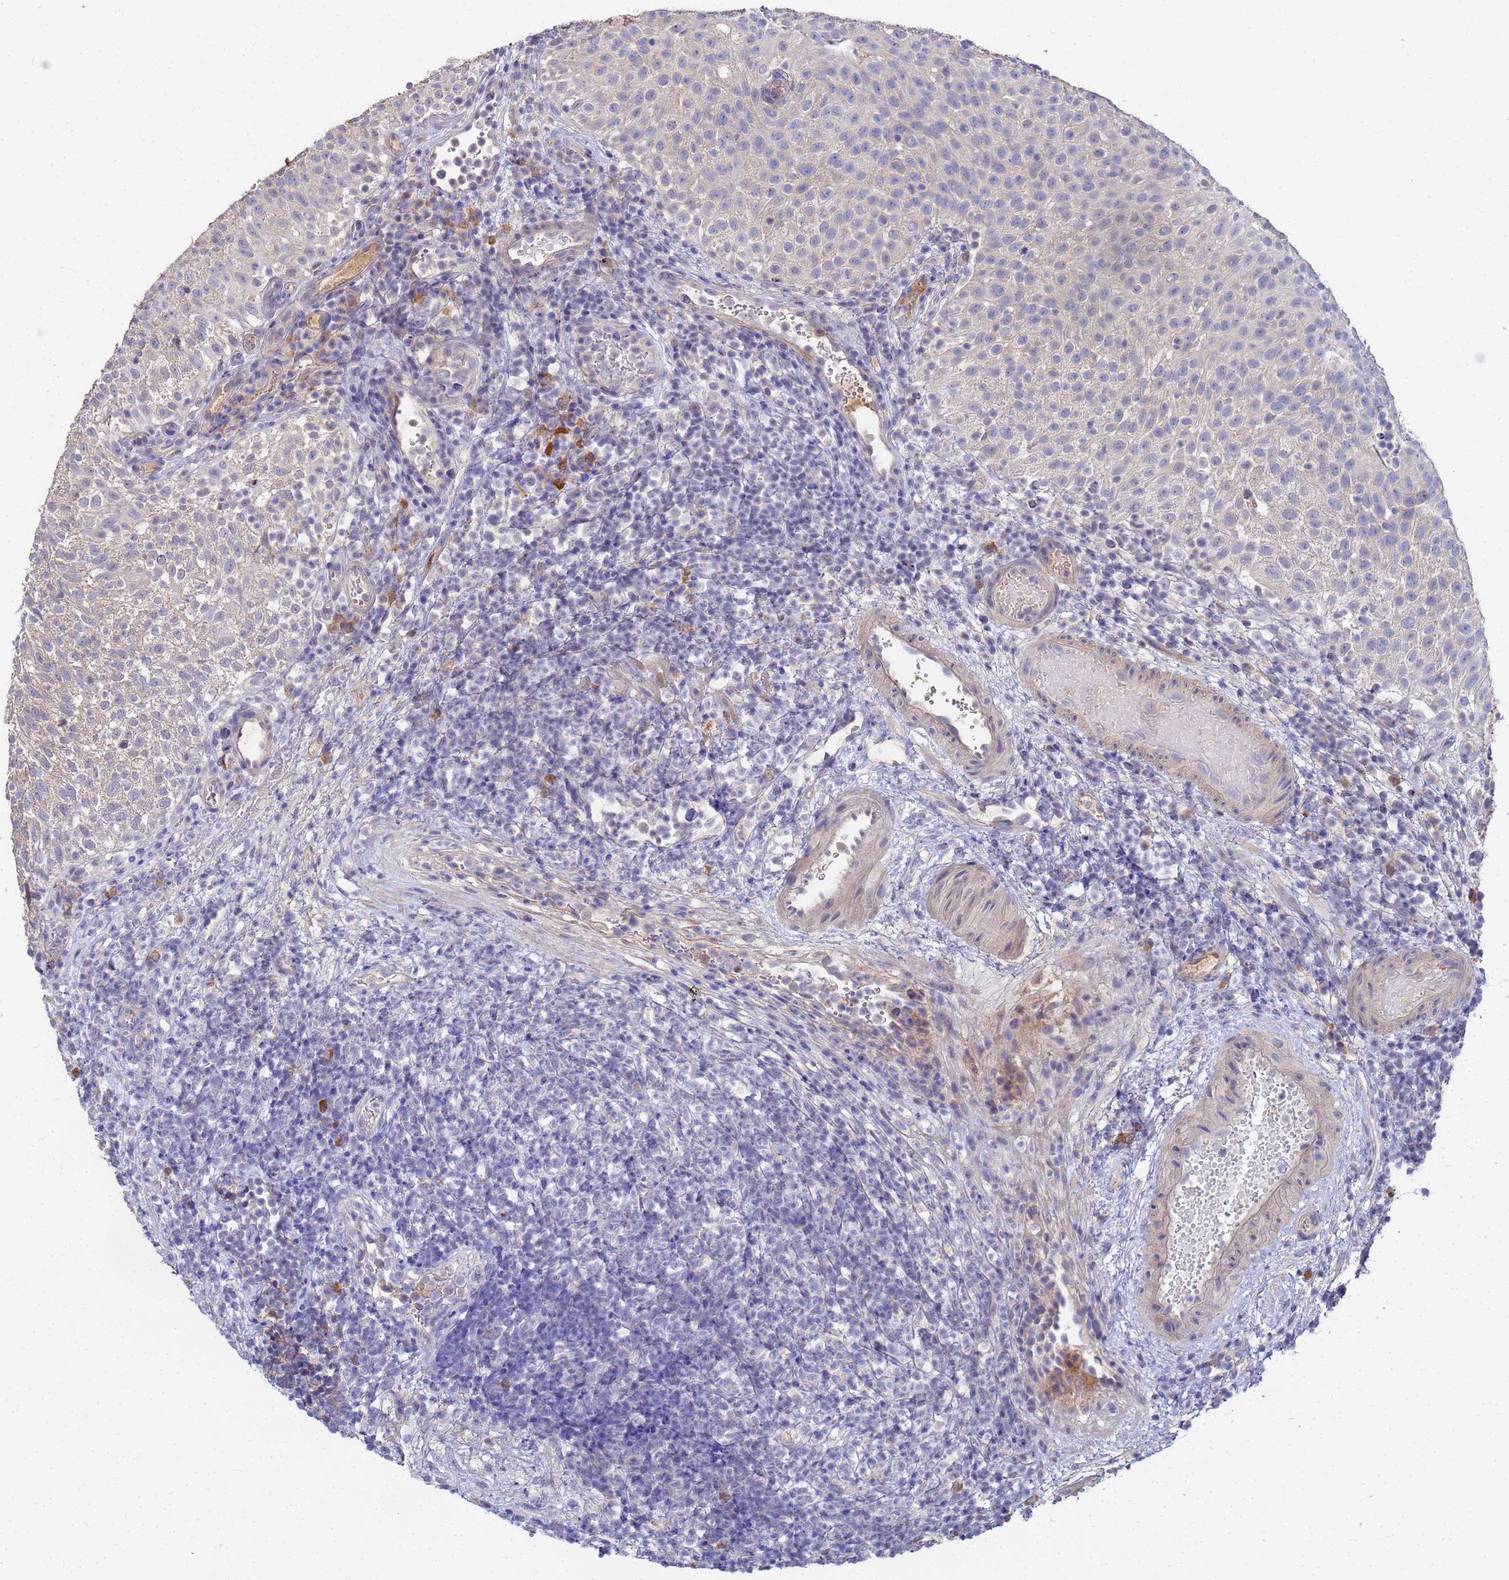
{"staining": {"intensity": "negative", "quantity": "none", "location": "none"}, "tissue": "urothelial cancer", "cell_type": "Tumor cells", "image_type": "cancer", "snomed": [{"axis": "morphology", "description": "Urothelial carcinoma, Low grade"}, {"axis": "topography", "description": "Urinary bladder"}], "caption": "Photomicrograph shows no protein expression in tumor cells of urothelial carcinoma (low-grade) tissue.", "gene": "TCP10L", "patient": {"sex": "male", "age": 78}}